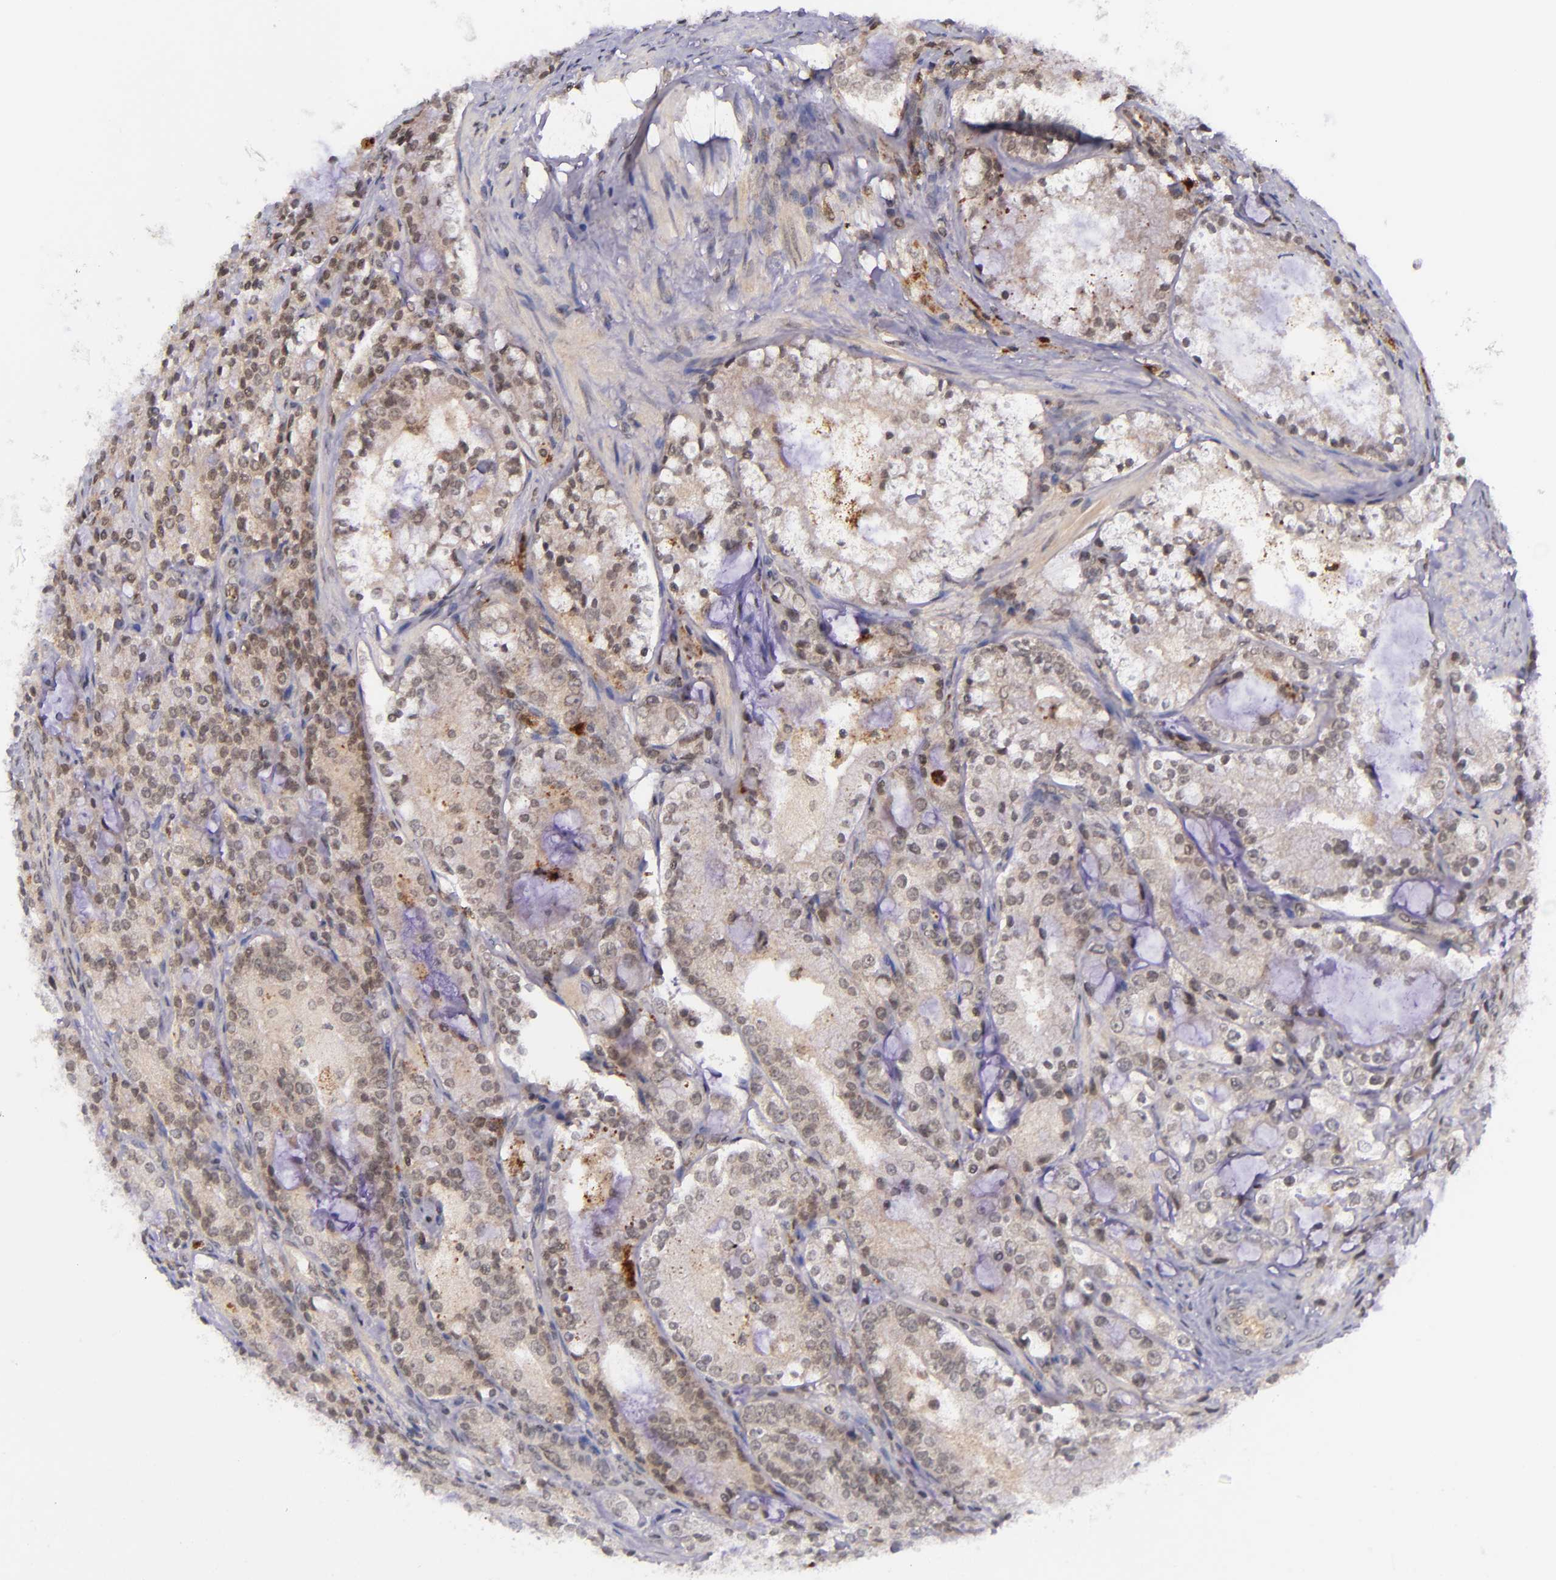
{"staining": {"intensity": "weak", "quantity": "25%-75%", "location": "cytoplasmic/membranous"}, "tissue": "prostate cancer", "cell_type": "Tumor cells", "image_type": "cancer", "snomed": [{"axis": "morphology", "description": "Adenocarcinoma, High grade"}, {"axis": "topography", "description": "Prostate"}], "caption": "A brown stain shows weak cytoplasmic/membranous expression of a protein in prostate cancer (adenocarcinoma (high-grade)) tumor cells.", "gene": "SELL", "patient": {"sex": "male", "age": 63}}